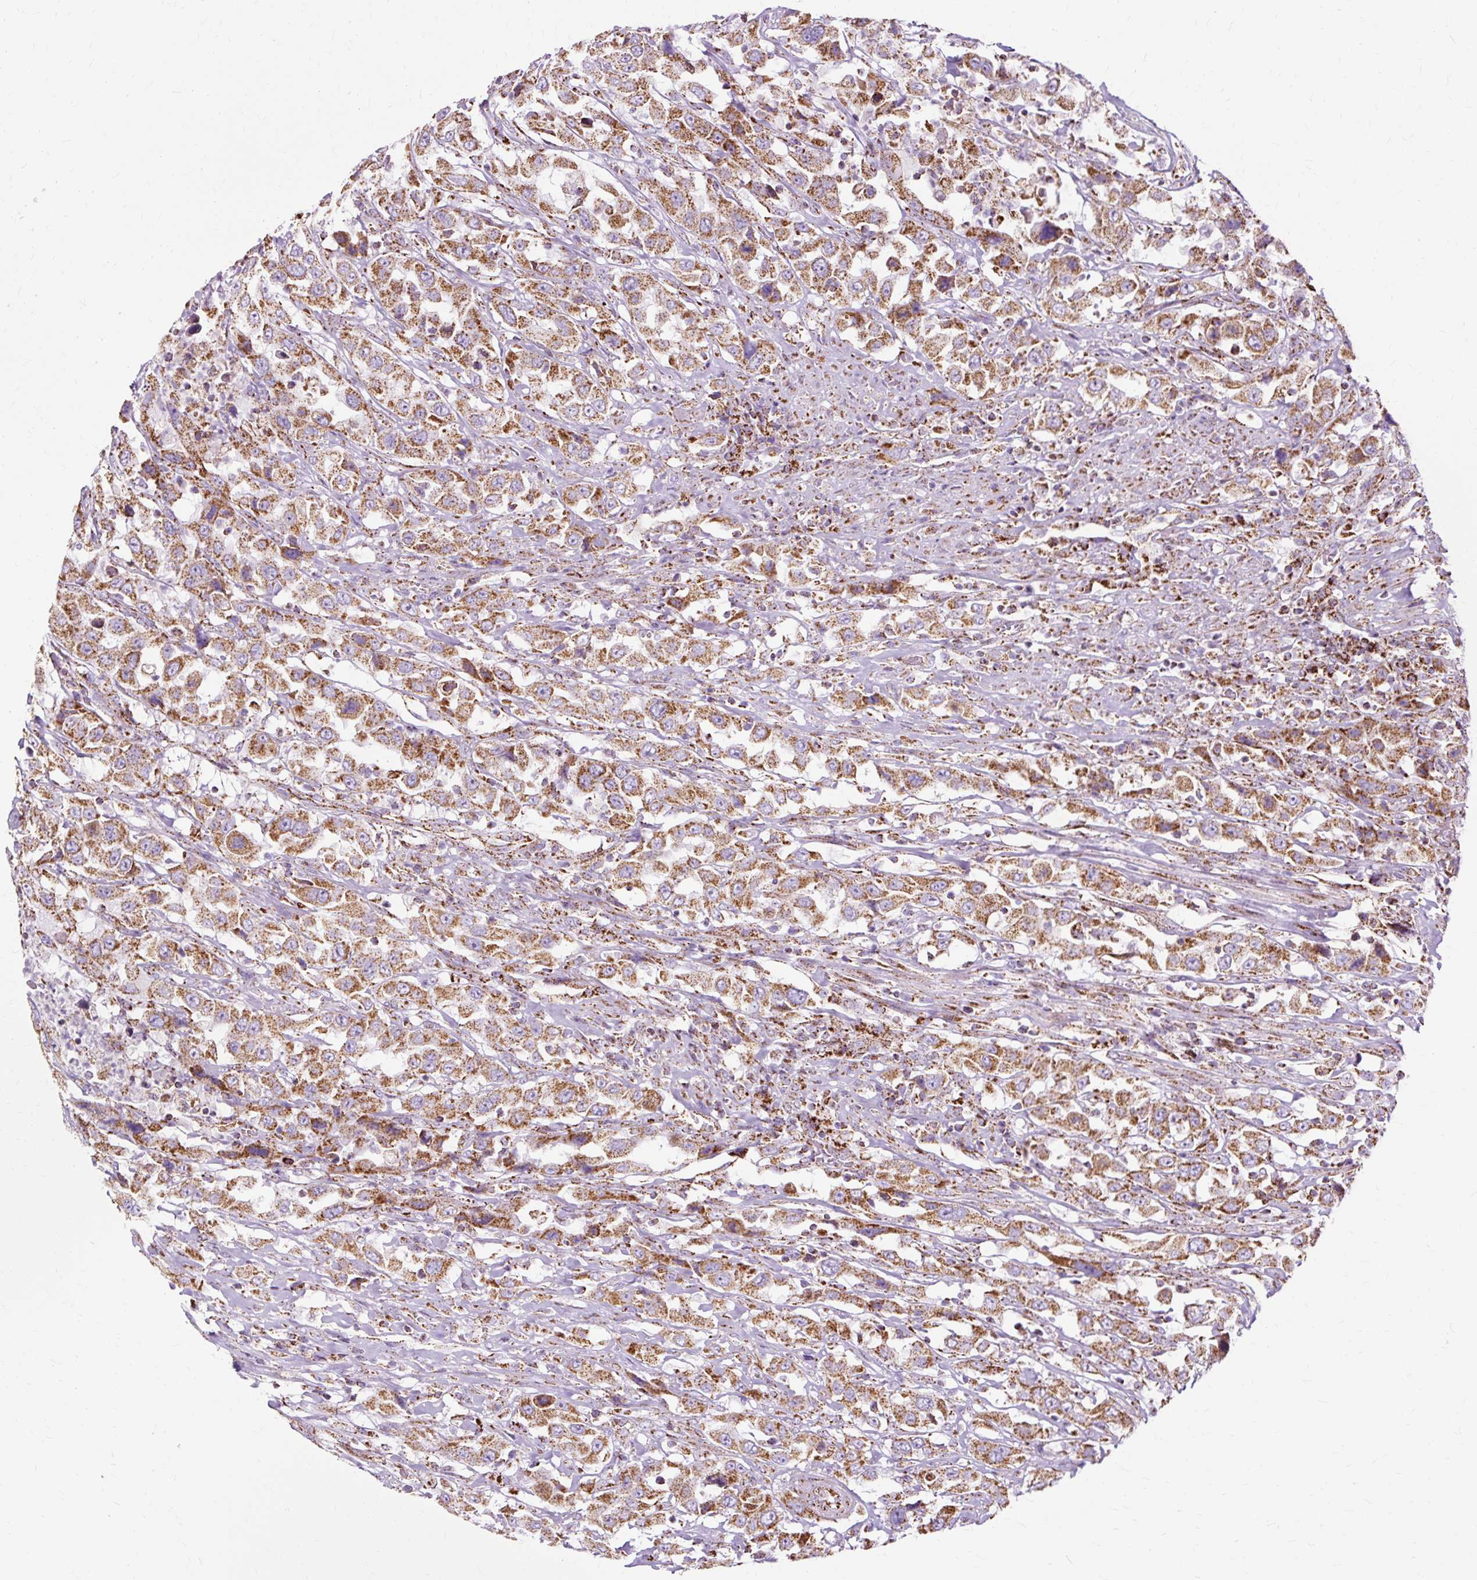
{"staining": {"intensity": "strong", "quantity": ">75%", "location": "cytoplasmic/membranous"}, "tissue": "urothelial cancer", "cell_type": "Tumor cells", "image_type": "cancer", "snomed": [{"axis": "morphology", "description": "Urothelial carcinoma, High grade"}, {"axis": "topography", "description": "Urinary bladder"}], "caption": "IHC histopathology image of urothelial carcinoma (high-grade) stained for a protein (brown), which reveals high levels of strong cytoplasmic/membranous expression in approximately >75% of tumor cells.", "gene": "DLAT", "patient": {"sex": "male", "age": 61}}